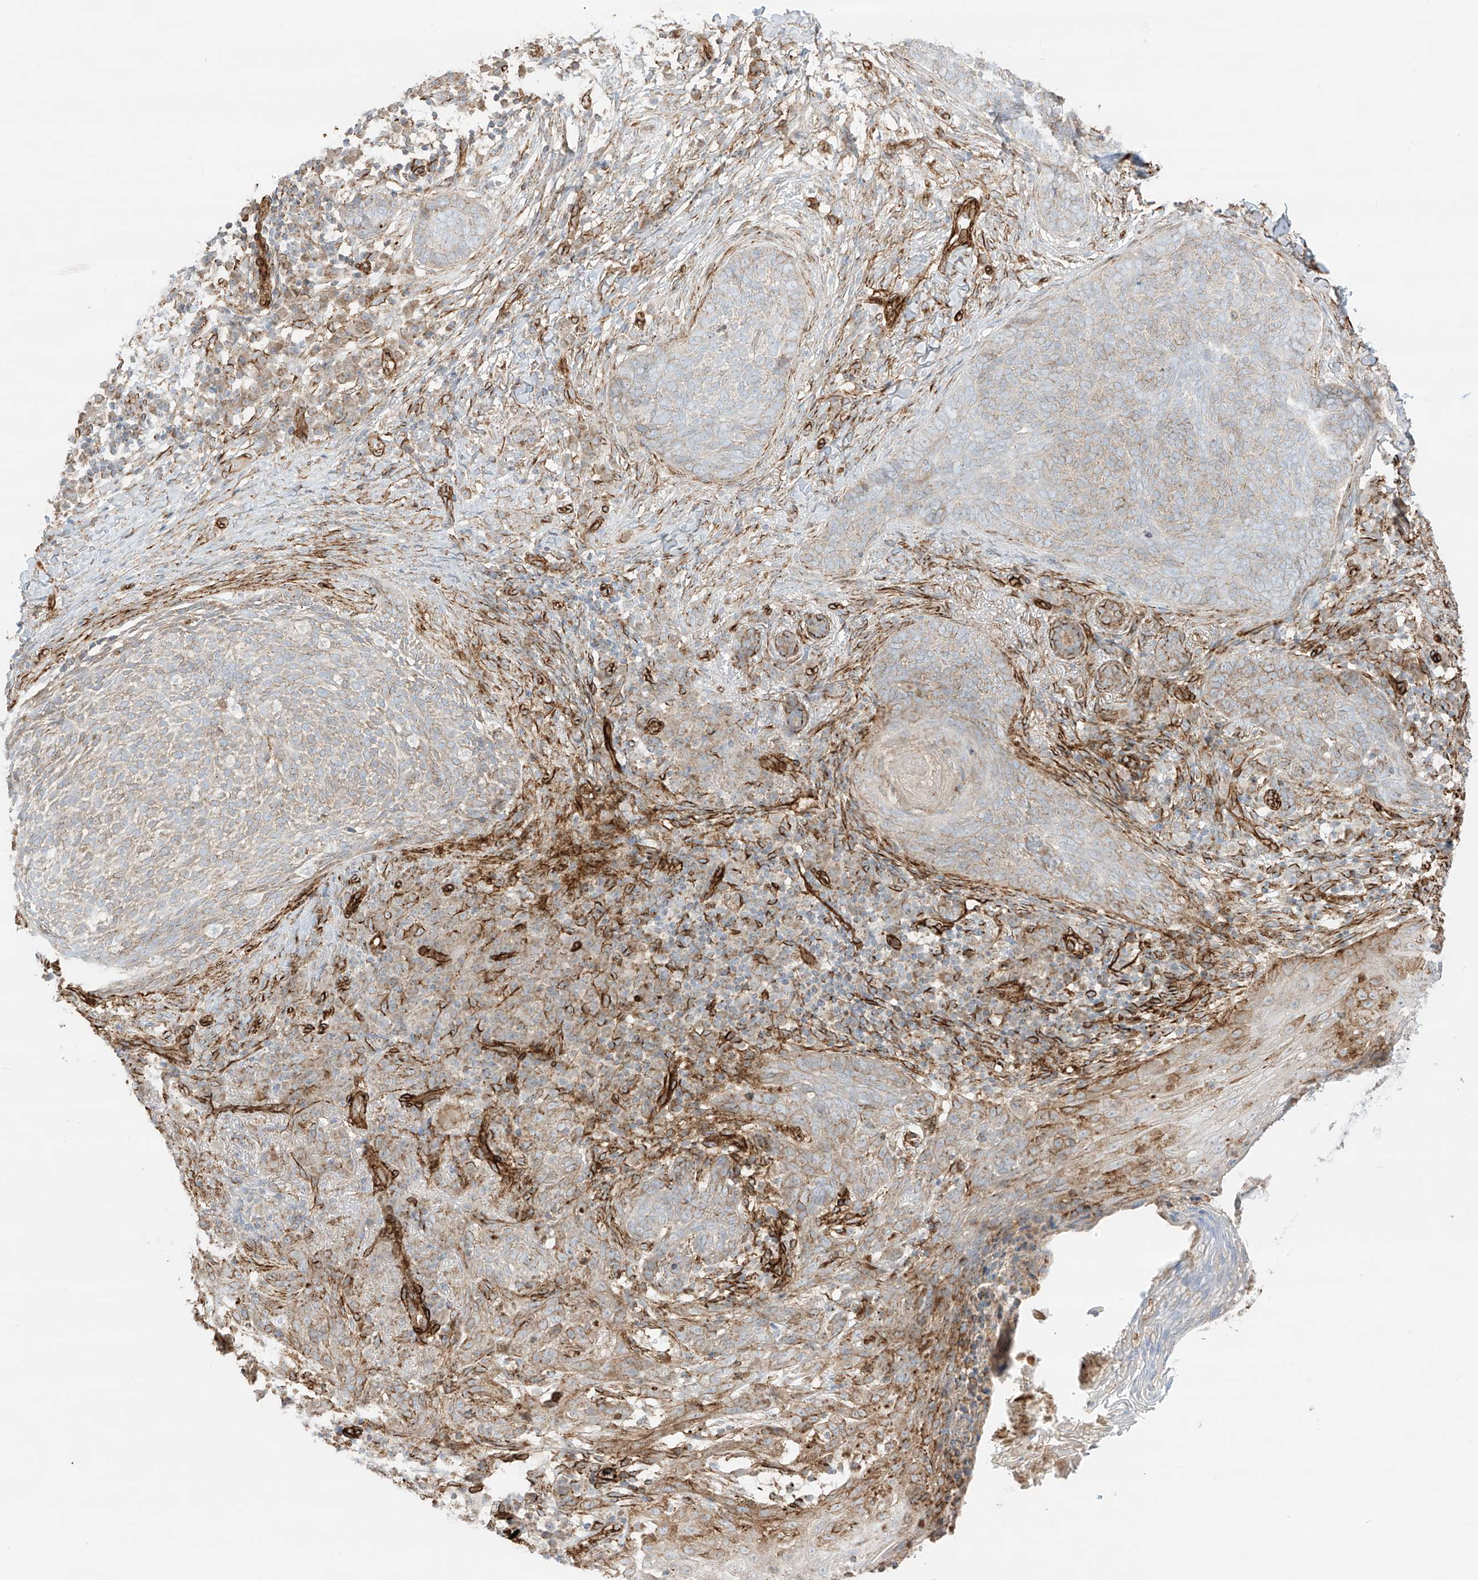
{"staining": {"intensity": "weak", "quantity": "25%-75%", "location": "cytoplasmic/membranous"}, "tissue": "skin cancer", "cell_type": "Tumor cells", "image_type": "cancer", "snomed": [{"axis": "morphology", "description": "Basal cell carcinoma"}, {"axis": "topography", "description": "Skin"}], "caption": "IHC (DAB (3,3'-diaminobenzidine)) staining of human skin cancer demonstrates weak cytoplasmic/membranous protein positivity in approximately 25%-75% of tumor cells.", "gene": "ABCB7", "patient": {"sex": "male", "age": 85}}